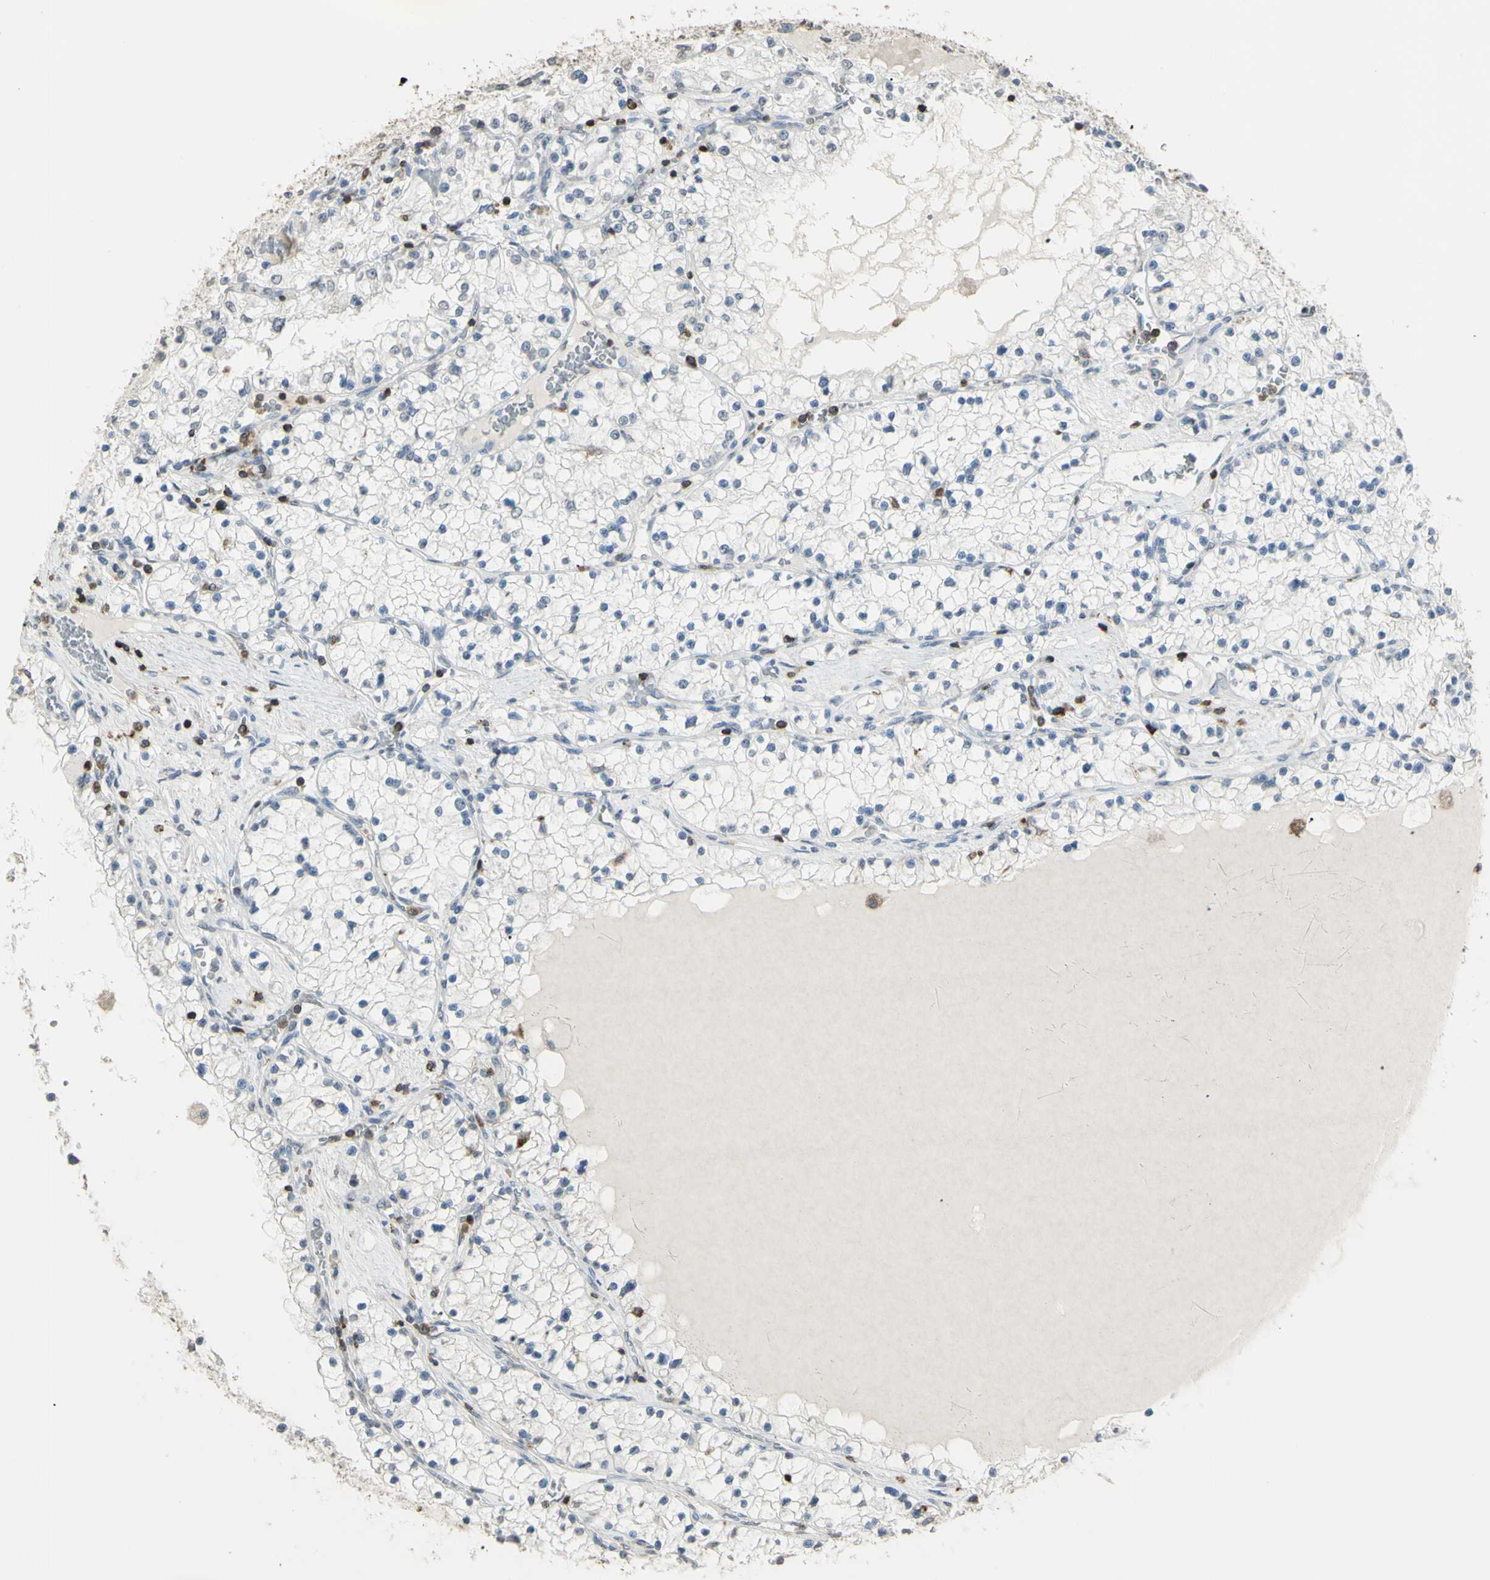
{"staining": {"intensity": "negative", "quantity": "none", "location": "none"}, "tissue": "renal cancer", "cell_type": "Tumor cells", "image_type": "cancer", "snomed": [{"axis": "morphology", "description": "Adenocarcinoma, NOS"}, {"axis": "topography", "description": "Kidney"}], "caption": "Immunohistochemical staining of human adenocarcinoma (renal) shows no significant staining in tumor cells.", "gene": "PSTPIP1", "patient": {"sex": "male", "age": 68}}